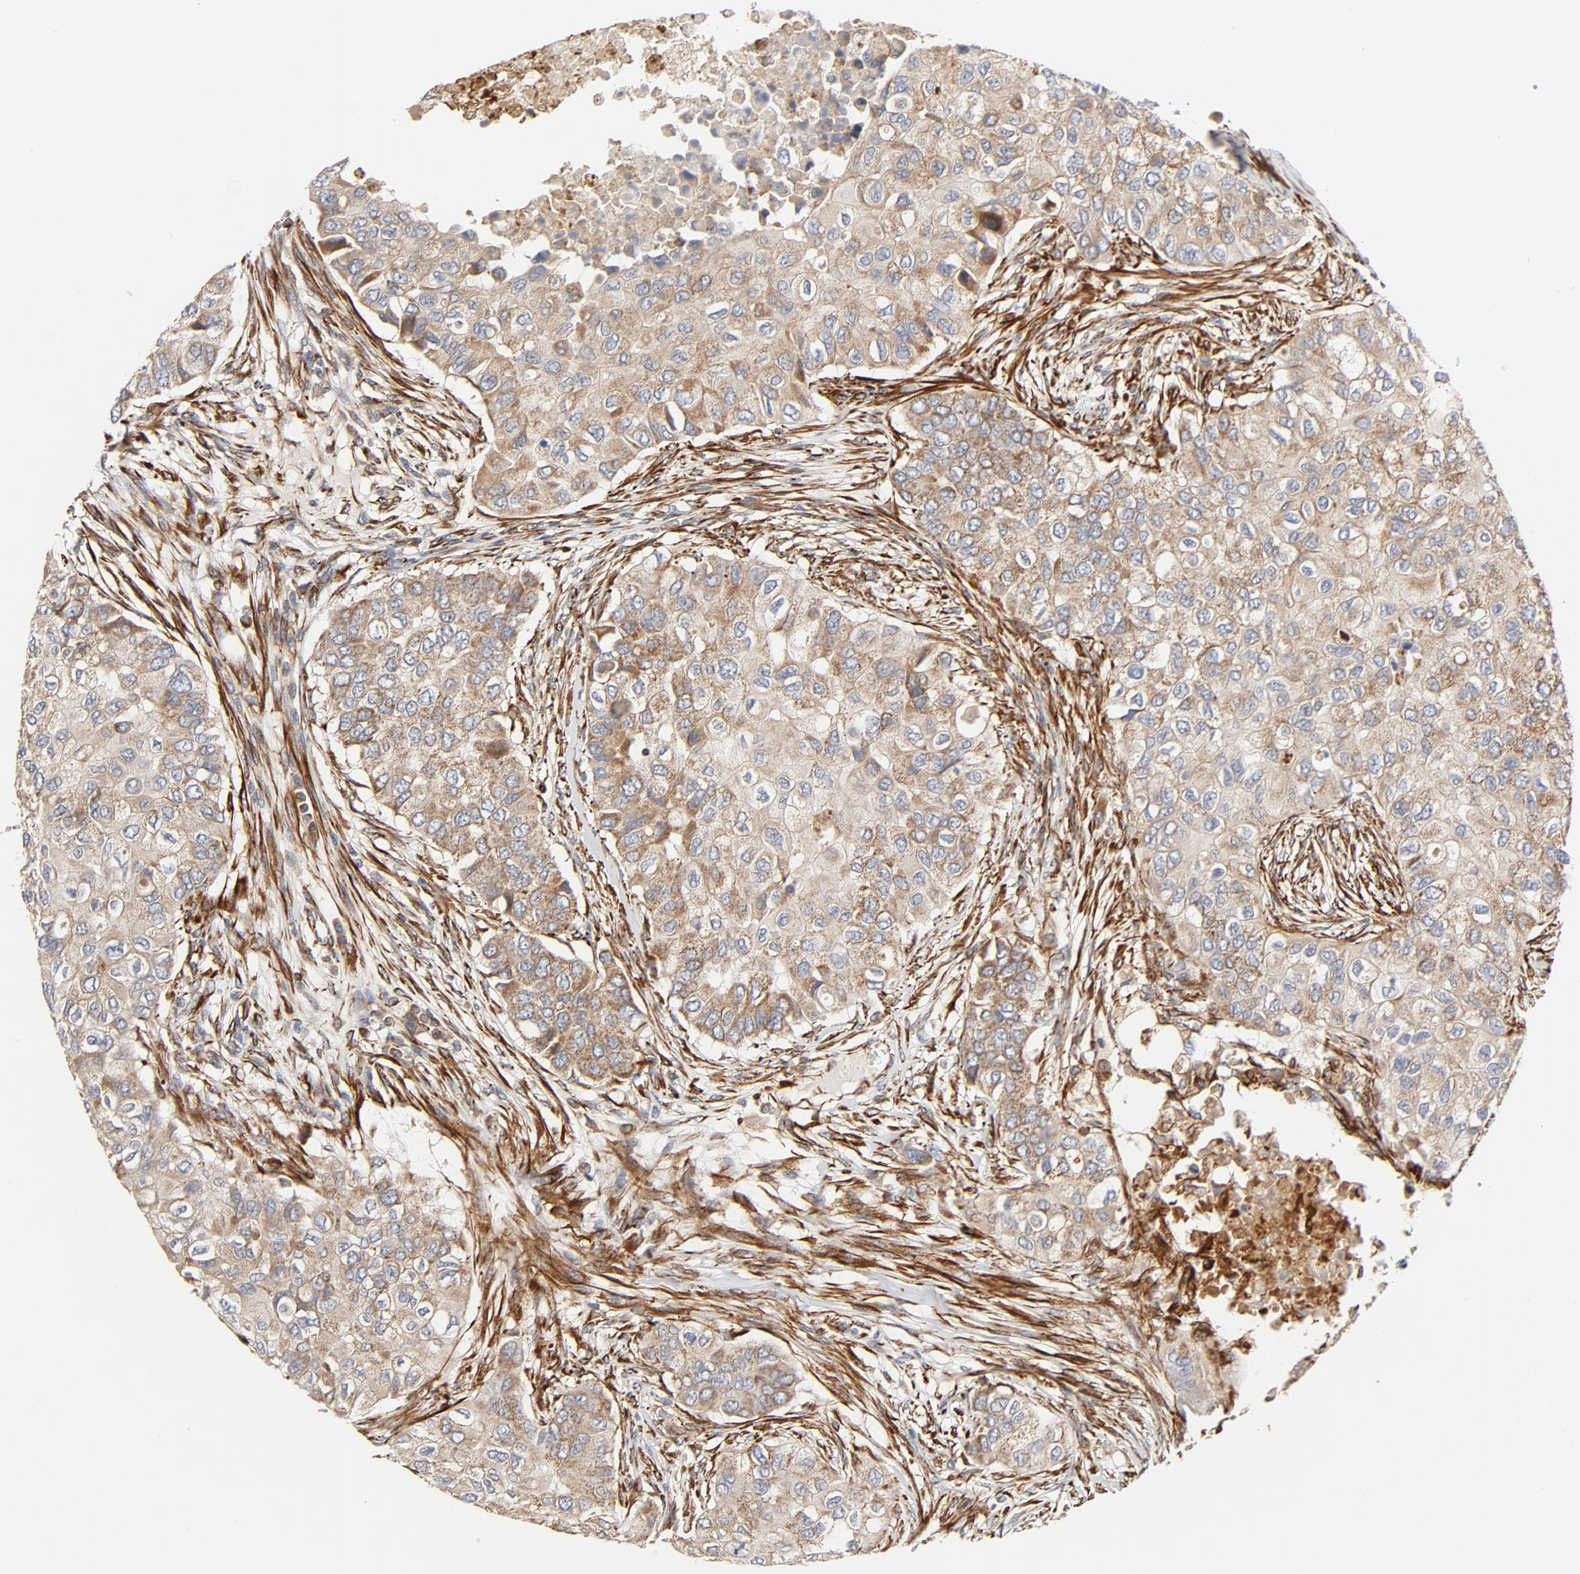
{"staining": {"intensity": "moderate", "quantity": ">75%", "location": "cytoplasmic/membranous"}, "tissue": "breast cancer", "cell_type": "Tumor cells", "image_type": "cancer", "snomed": [{"axis": "morphology", "description": "Normal tissue, NOS"}, {"axis": "morphology", "description": "Duct carcinoma"}, {"axis": "topography", "description": "Breast"}], "caption": "A brown stain labels moderate cytoplasmic/membranous positivity of a protein in human intraductal carcinoma (breast) tumor cells. (Brightfield microscopy of DAB IHC at high magnification).", "gene": "FAM118A", "patient": {"sex": "female", "age": 49}}